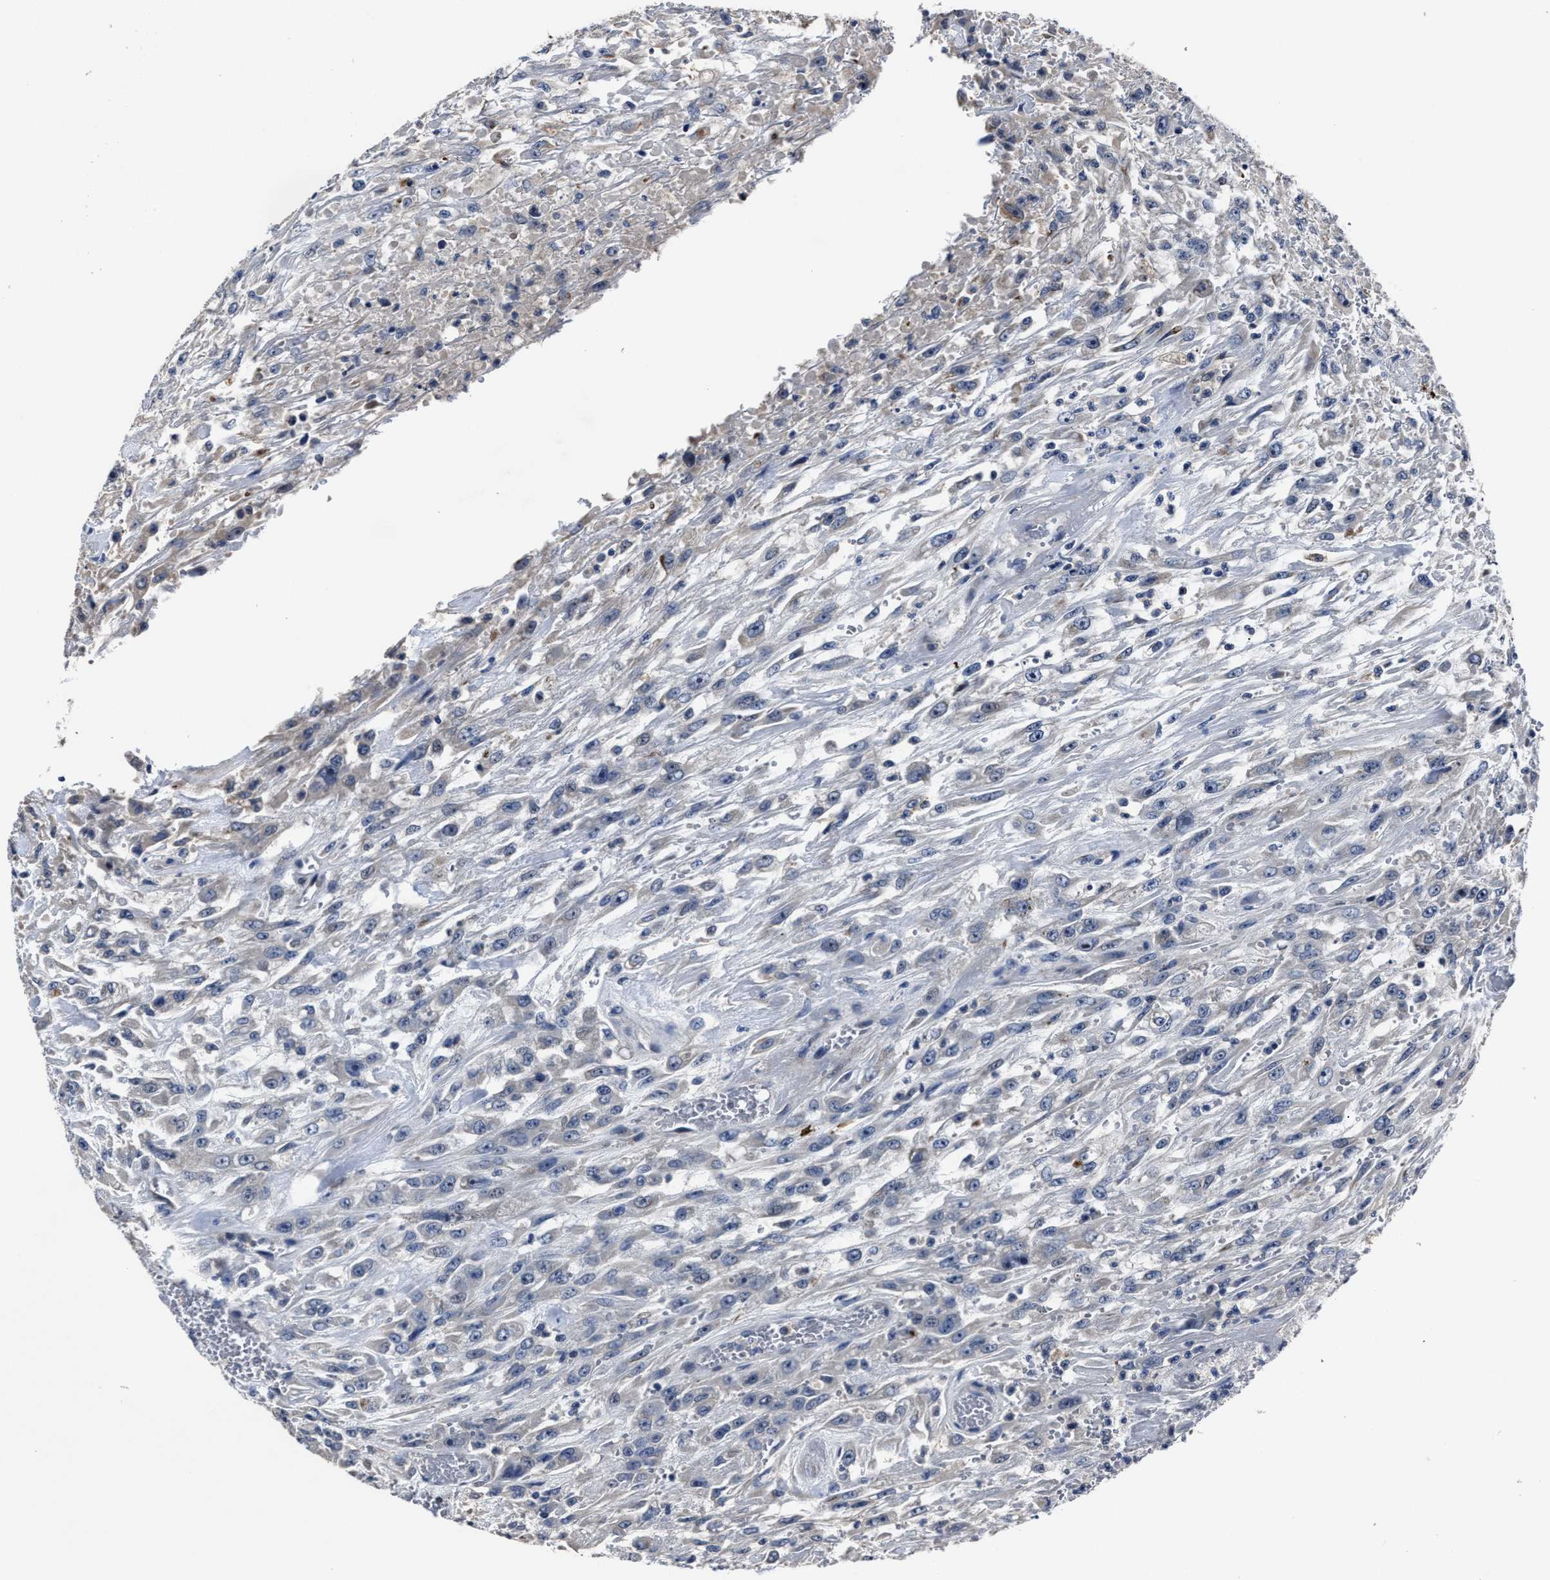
{"staining": {"intensity": "negative", "quantity": "none", "location": "none"}, "tissue": "urothelial cancer", "cell_type": "Tumor cells", "image_type": "cancer", "snomed": [{"axis": "morphology", "description": "Urothelial carcinoma, High grade"}, {"axis": "topography", "description": "Urinary bladder"}], "caption": "There is no significant positivity in tumor cells of urothelial cancer.", "gene": "RSBN1L", "patient": {"sex": "male", "age": 46}}